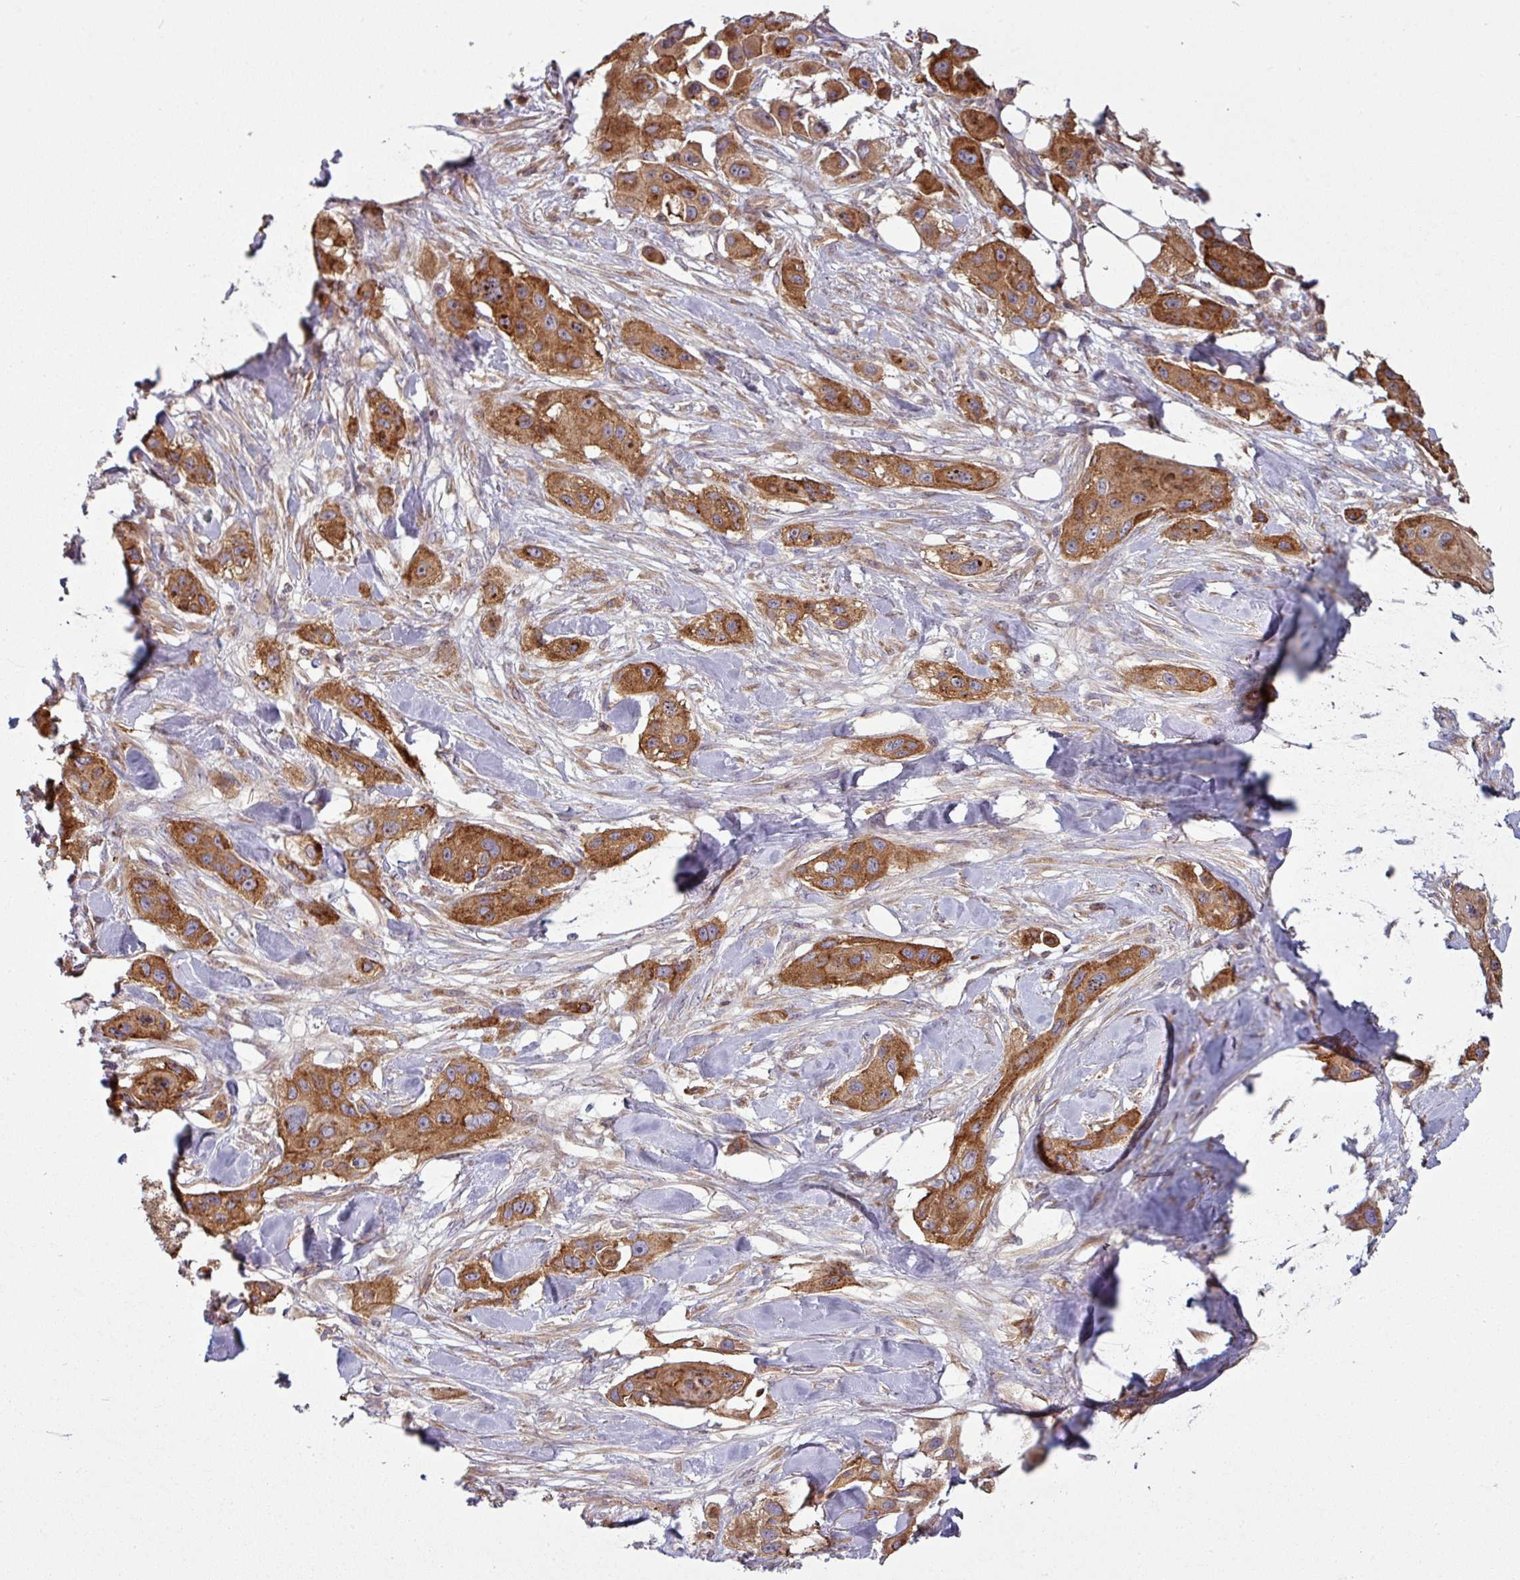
{"staining": {"intensity": "moderate", "quantity": ">75%", "location": "cytoplasmic/membranous"}, "tissue": "skin cancer", "cell_type": "Tumor cells", "image_type": "cancer", "snomed": [{"axis": "morphology", "description": "Squamous cell carcinoma, NOS"}, {"axis": "topography", "description": "Skin"}], "caption": "DAB immunohistochemical staining of human skin squamous cell carcinoma demonstrates moderate cytoplasmic/membranous protein staining in approximately >75% of tumor cells. (DAB (3,3'-diaminobenzidine) IHC, brown staining for protein, blue staining for nuclei).", "gene": "SNRNP25", "patient": {"sex": "male", "age": 63}}